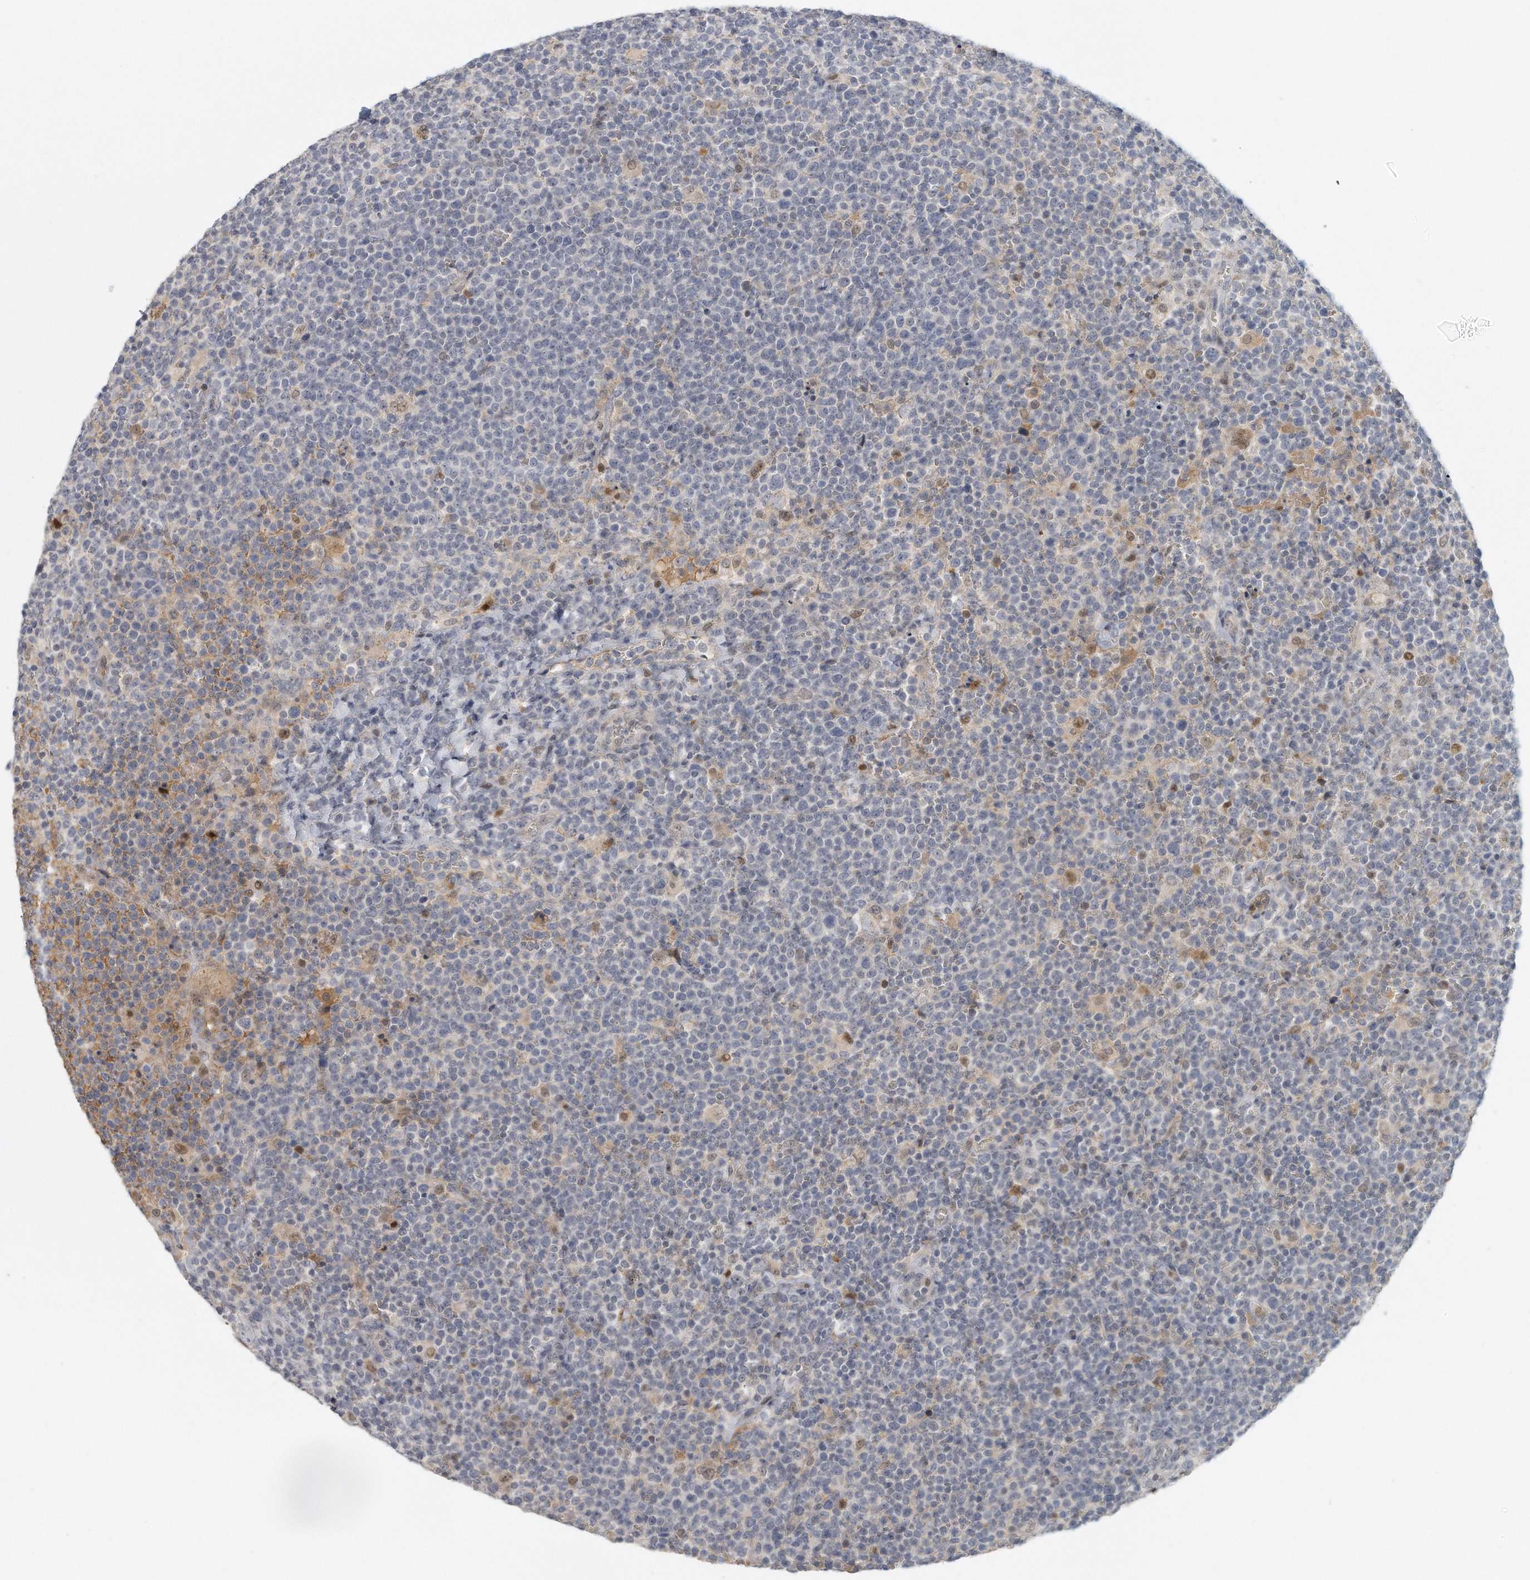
{"staining": {"intensity": "negative", "quantity": "none", "location": "none"}, "tissue": "lymphoma", "cell_type": "Tumor cells", "image_type": "cancer", "snomed": [{"axis": "morphology", "description": "Malignant lymphoma, non-Hodgkin's type, High grade"}, {"axis": "topography", "description": "Lymph node"}], "caption": "Lymphoma stained for a protein using immunohistochemistry (IHC) shows no staining tumor cells.", "gene": "DDX43", "patient": {"sex": "male", "age": 61}}